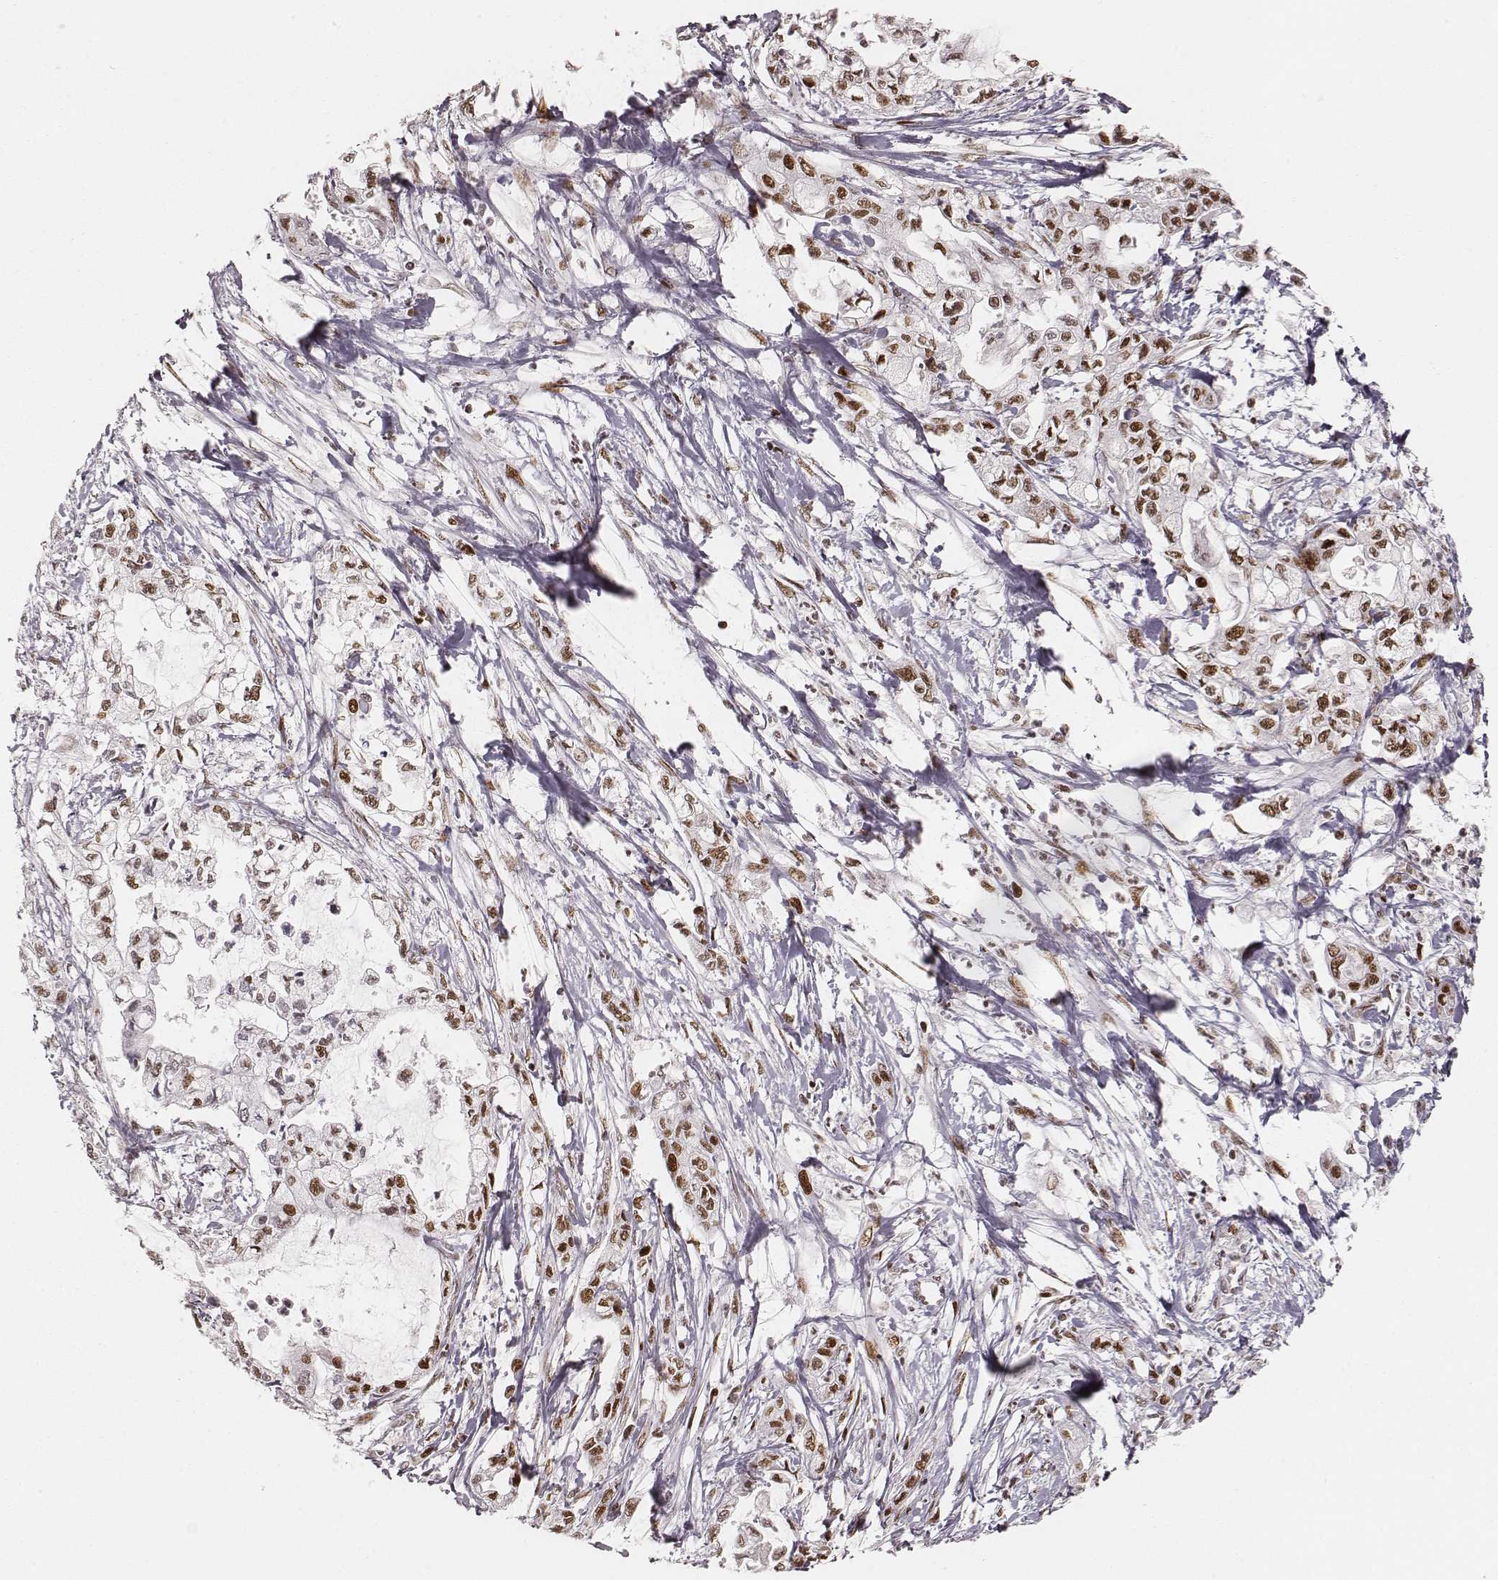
{"staining": {"intensity": "strong", "quantity": ">75%", "location": "nuclear"}, "tissue": "pancreatic cancer", "cell_type": "Tumor cells", "image_type": "cancer", "snomed": [{"axis": "morphology", "description": "Adenocarcinoma, NOS"}, {"axis": "topography", "description": "Pancreas"}], "caption": "The image shows staining of pancreatic cancer, revealing strong nuclear protein positivity (brown color) within tumor cells.", "gene": "HNRNPC", "patient": {"sex": "male", "age": 54}}